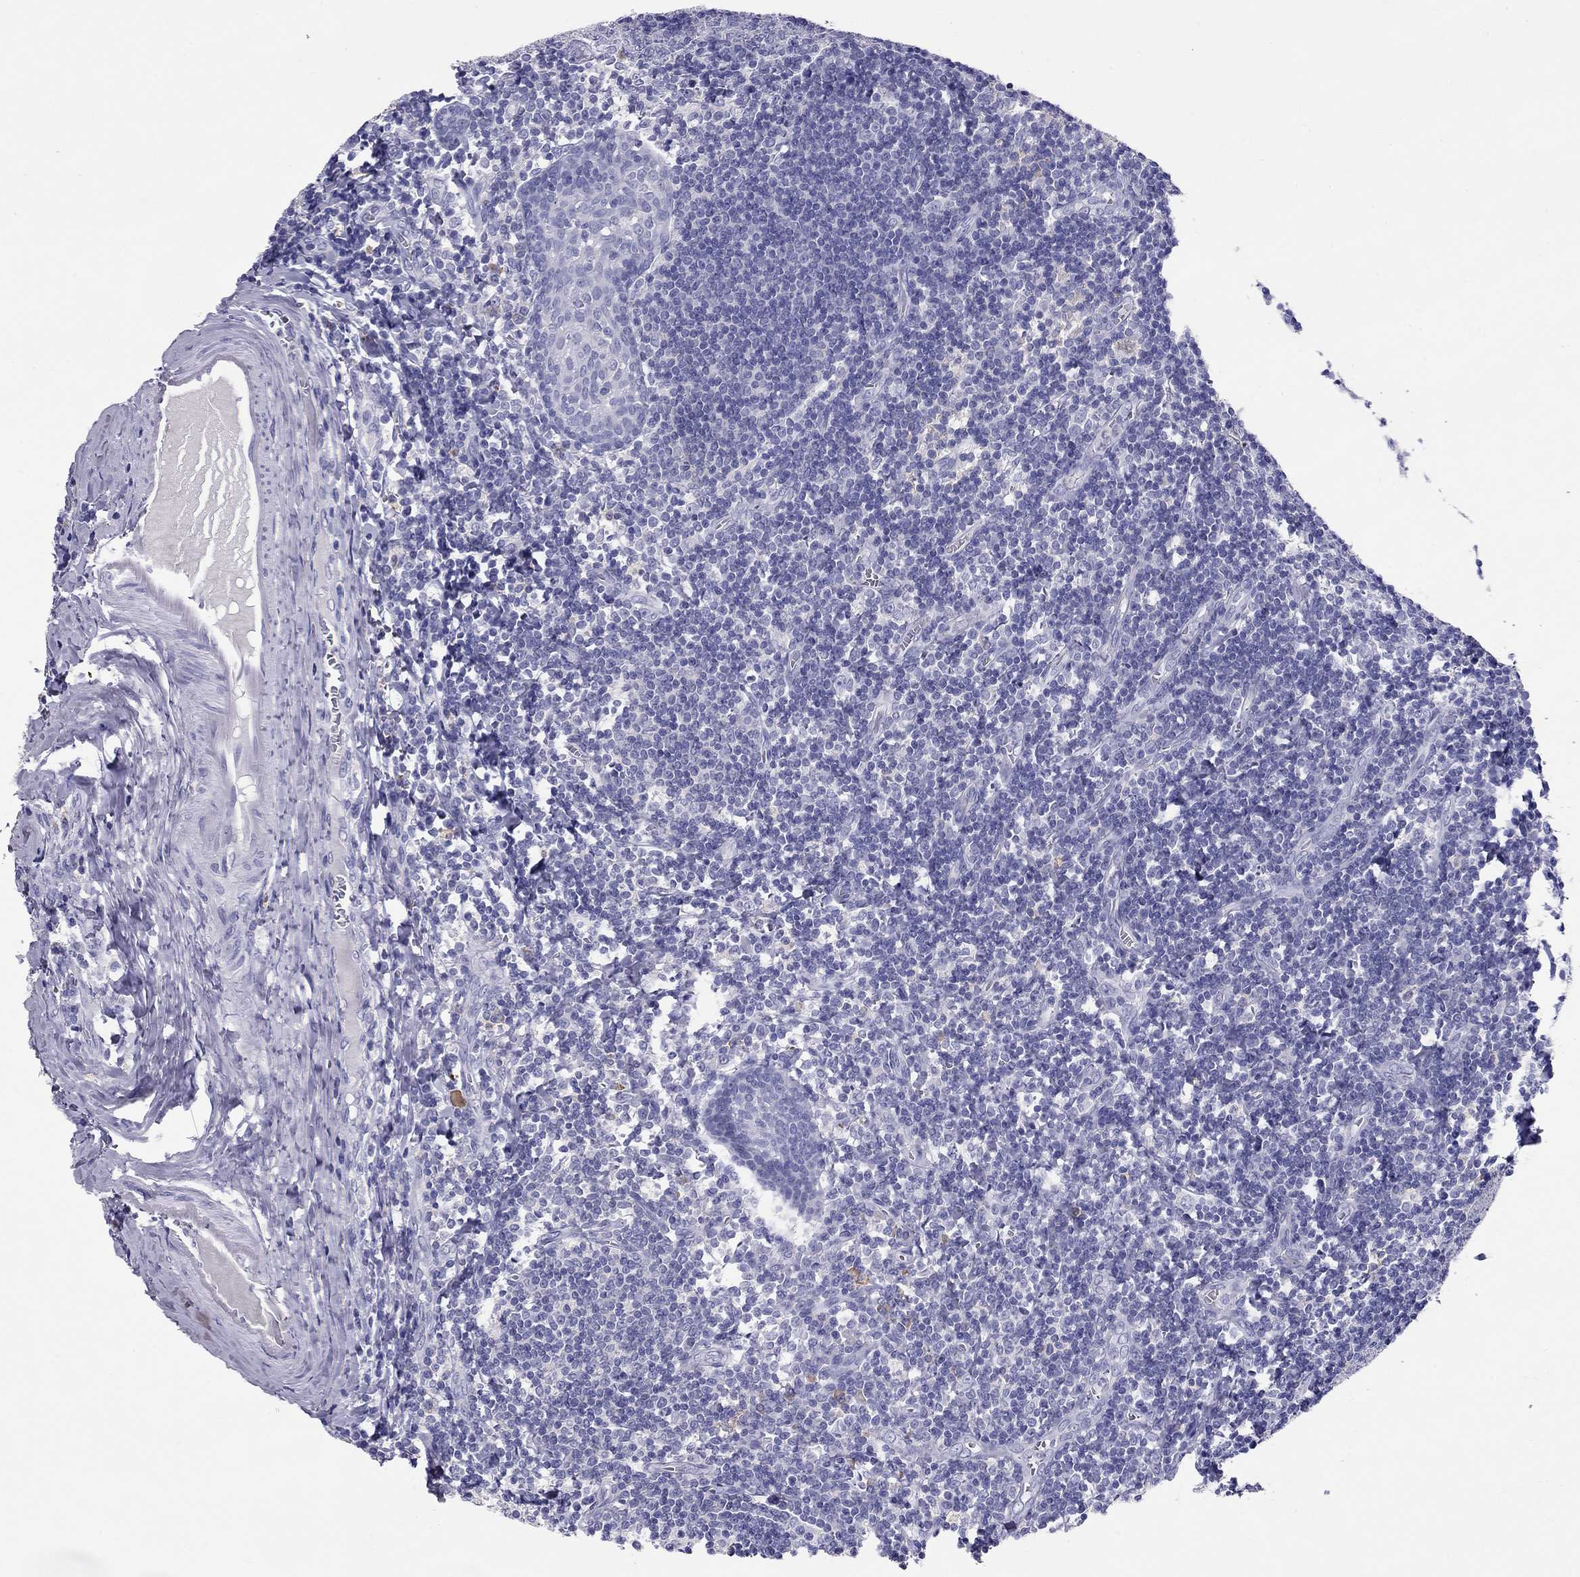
{"staining": {"intensity": "weak", "quantity": "<25%", "location": "cytoplasmic/membranous"}, "tissue": "tonsil", "cell_type": "Germinal center cells", "image_type": "normal", "snomed": [{"axis": "morphology", "description": "Normal tissue, NOS"}, {"axis": "morphology", "description": "Inflammation, NOS"}, {"axis": "topography", "description": "Tonsil"}], "caption": "This is an immunohistochemistry (IHC) image of benign tonsil. There is no positivity in germinal center cells.", "gene": "CALHM1", "patient": {"sex": "female", "age": 31}}